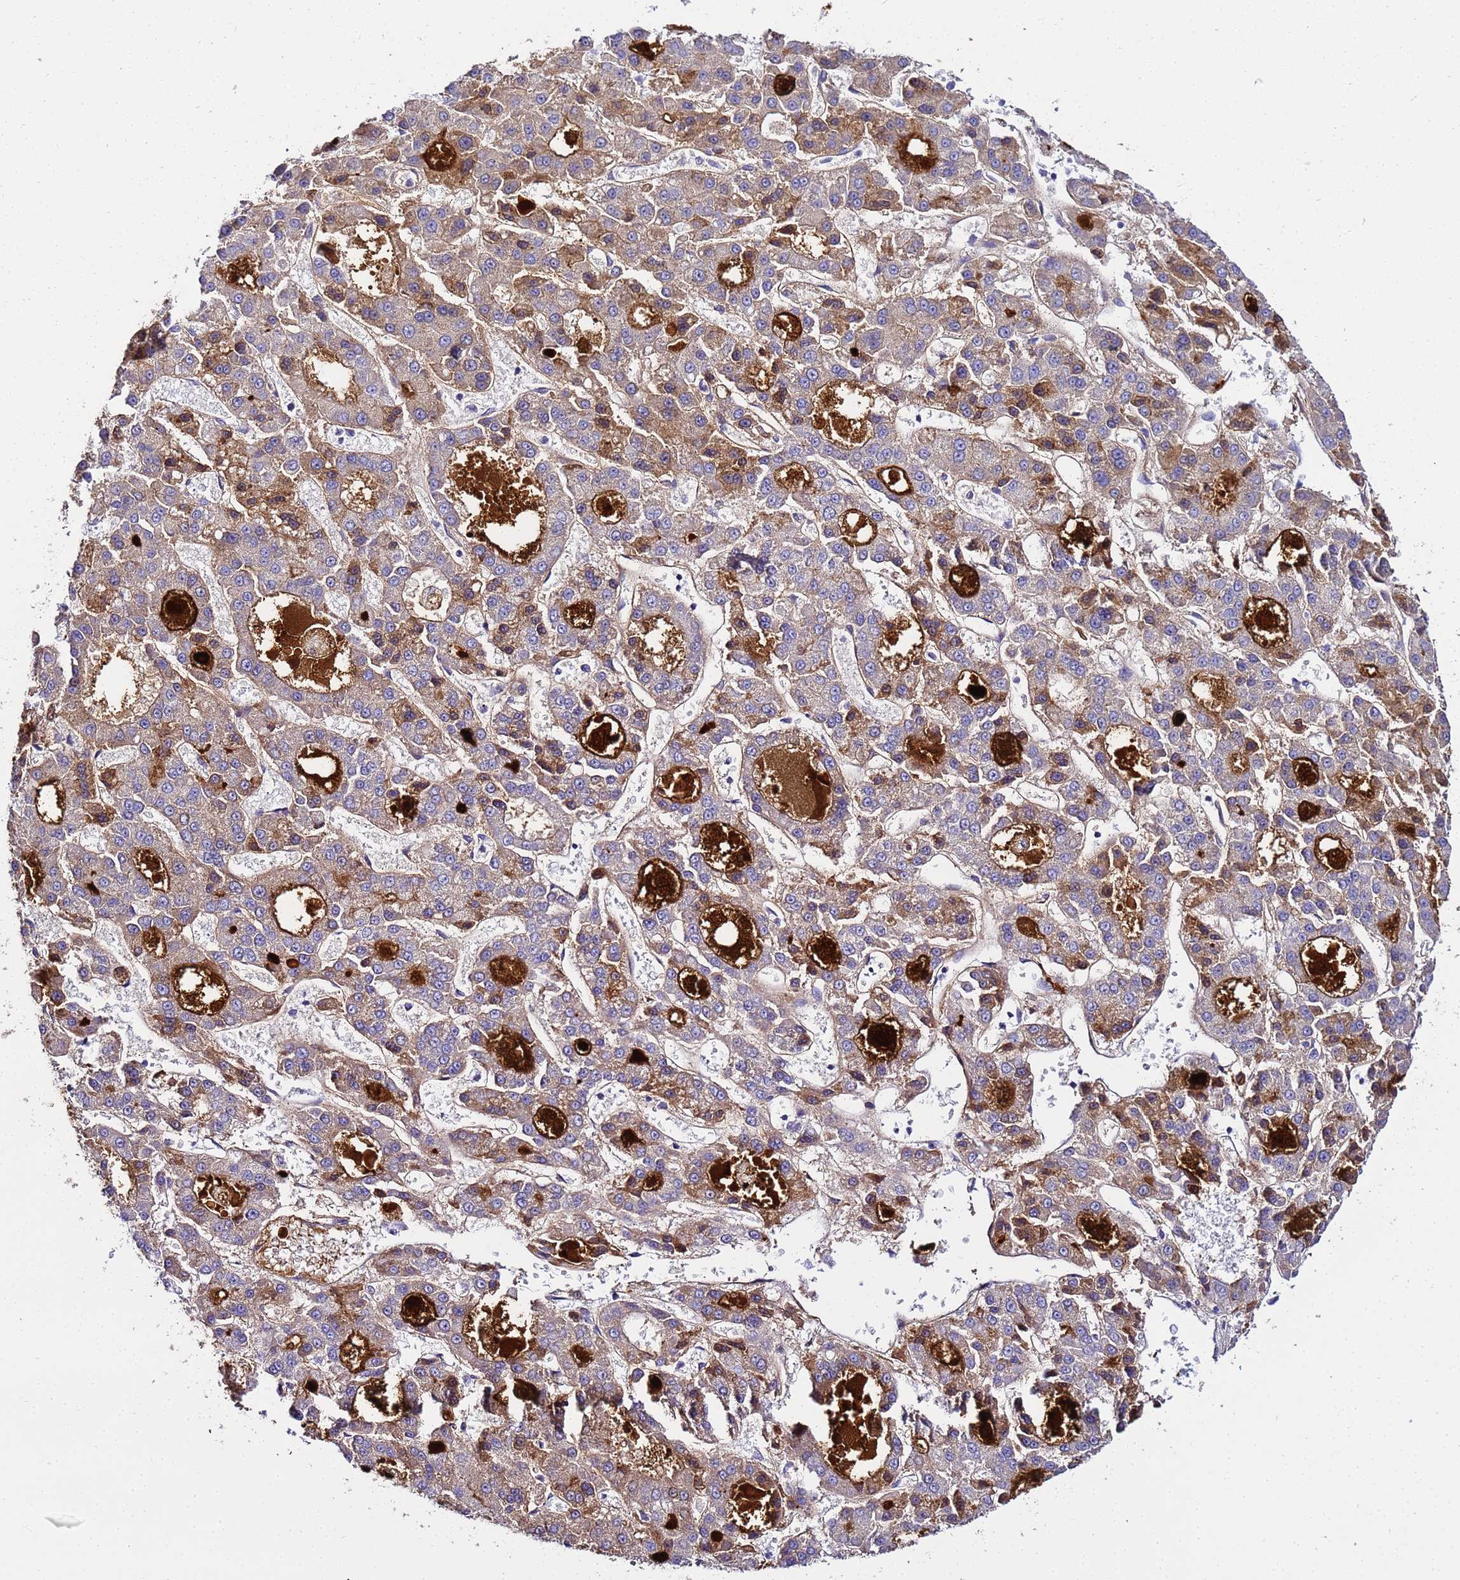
{"staining": {"intensity": "moderate", "quantity": "25%-75%", "location": "cytoplasmic/membranous"}, "tissue": "liver cancer", "cell_type": "Tumor cells", "image_type": "cancer", "snomed": [{"axis": "morphology", "description": "Carcinoma, Hepatocellular, NOS"}, {"axis": "topography", "description": "Liver"}], "caption": "Moderate cytoplasmic/membranous staining is seen in about 25%-75% of tumor cells in hepatocellular carcinoma (liver).", "gene": "CFHR2", "patient": {"sex": "male", "age": 70}}